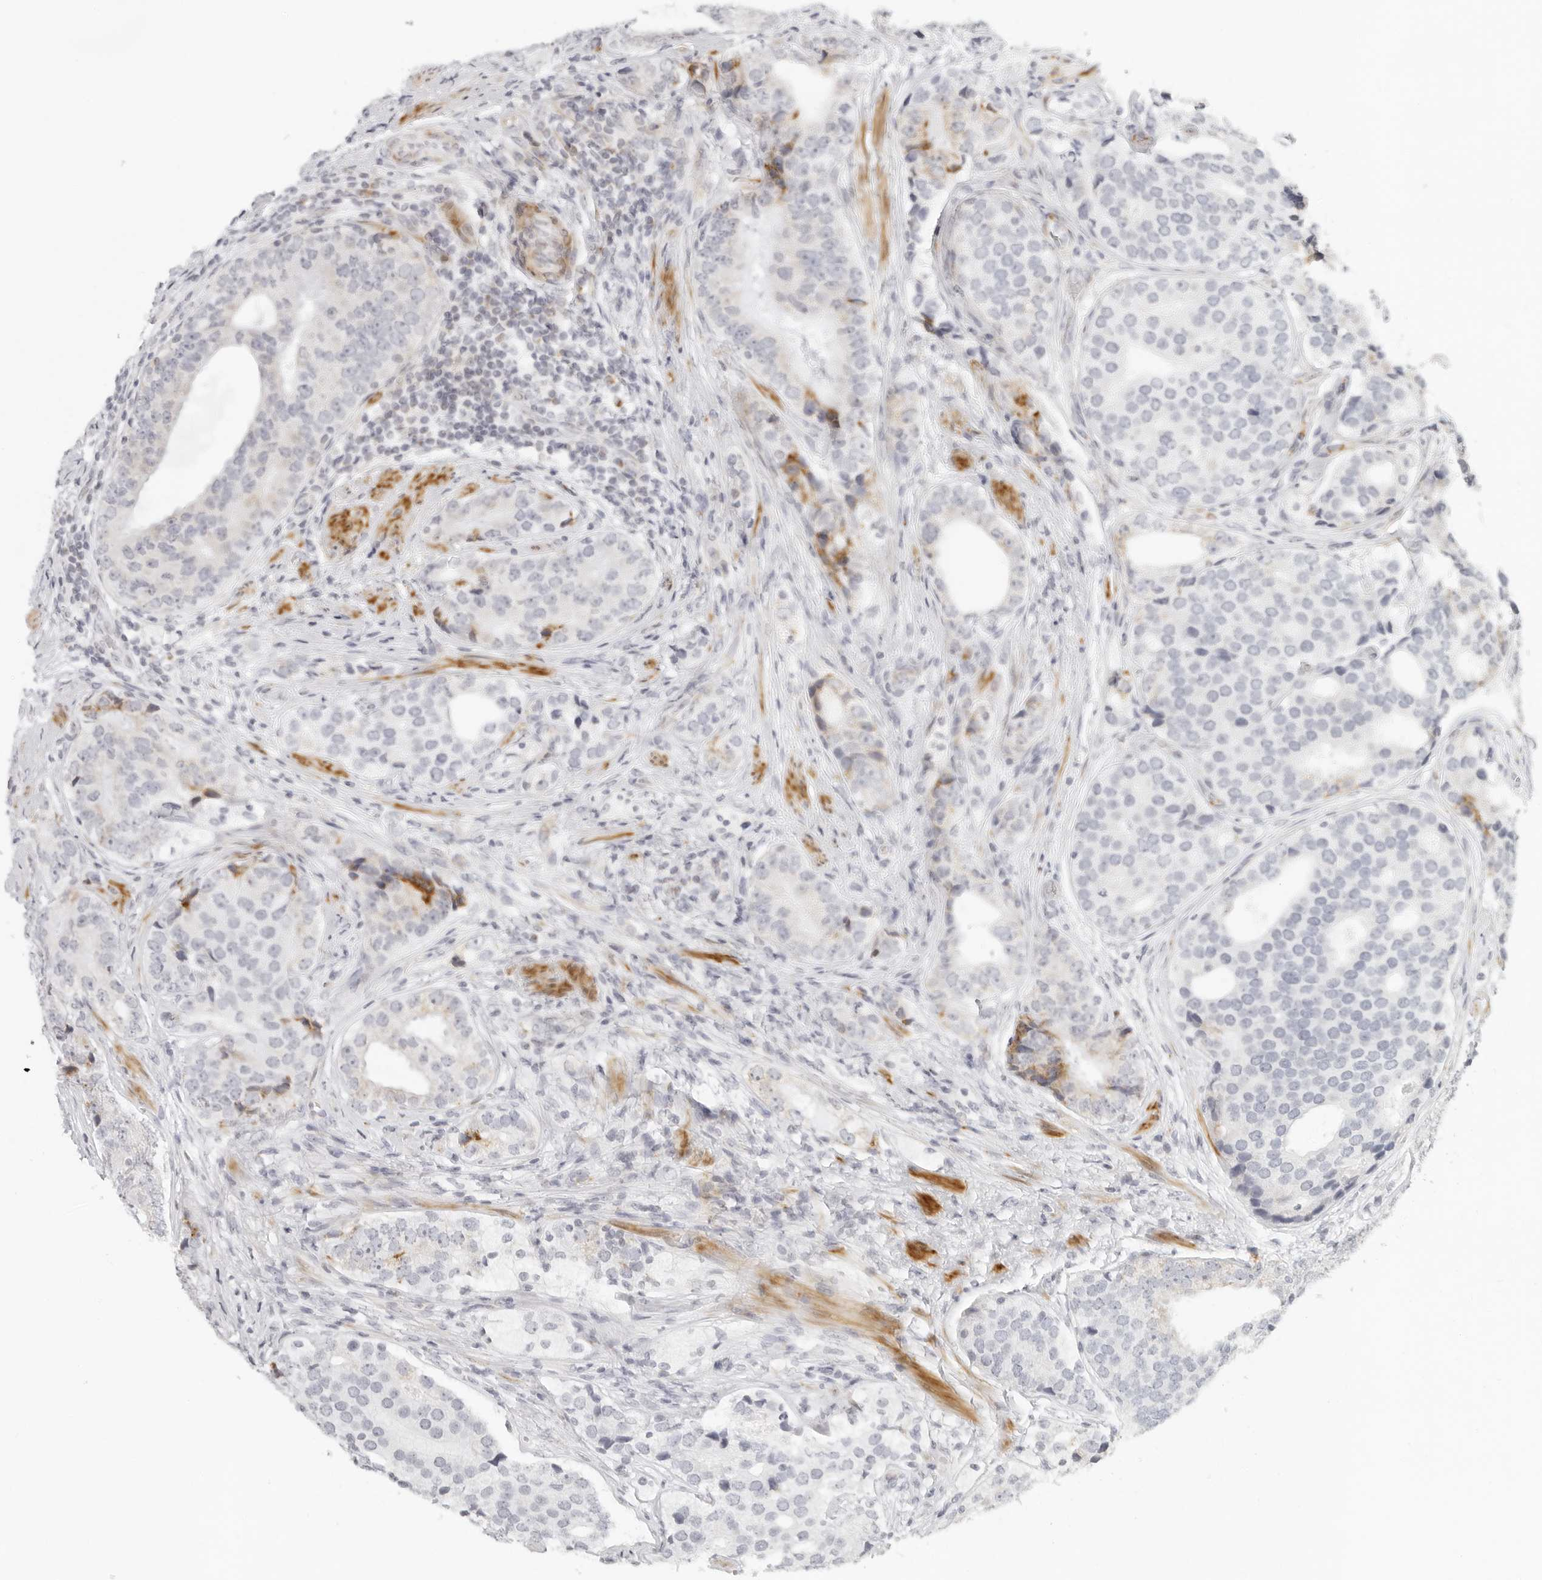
{"staining": {"intensity": "weak", "quantity": "<25%", "location": "cytoplasmic/membranous"}, "tissue": "prostate cancer", "cell_type": "Tumor cells", "image_type": "cancer", "snomed": [{"axis": "morphology", "description": "Adenocarcinoma, High grade"}, {"axis": "topography", "description": "Prostate"}], "caption": "Immunohistochemistry (IHC) histopathology image of neoplastic tissue: human high-grade adenocarcinoma (prostate) stained with DAB demonstrates no significant protein staining in tumor cells.", "gene": "RPS6KC1", "patient": {"sex": "male", "age": 56}}